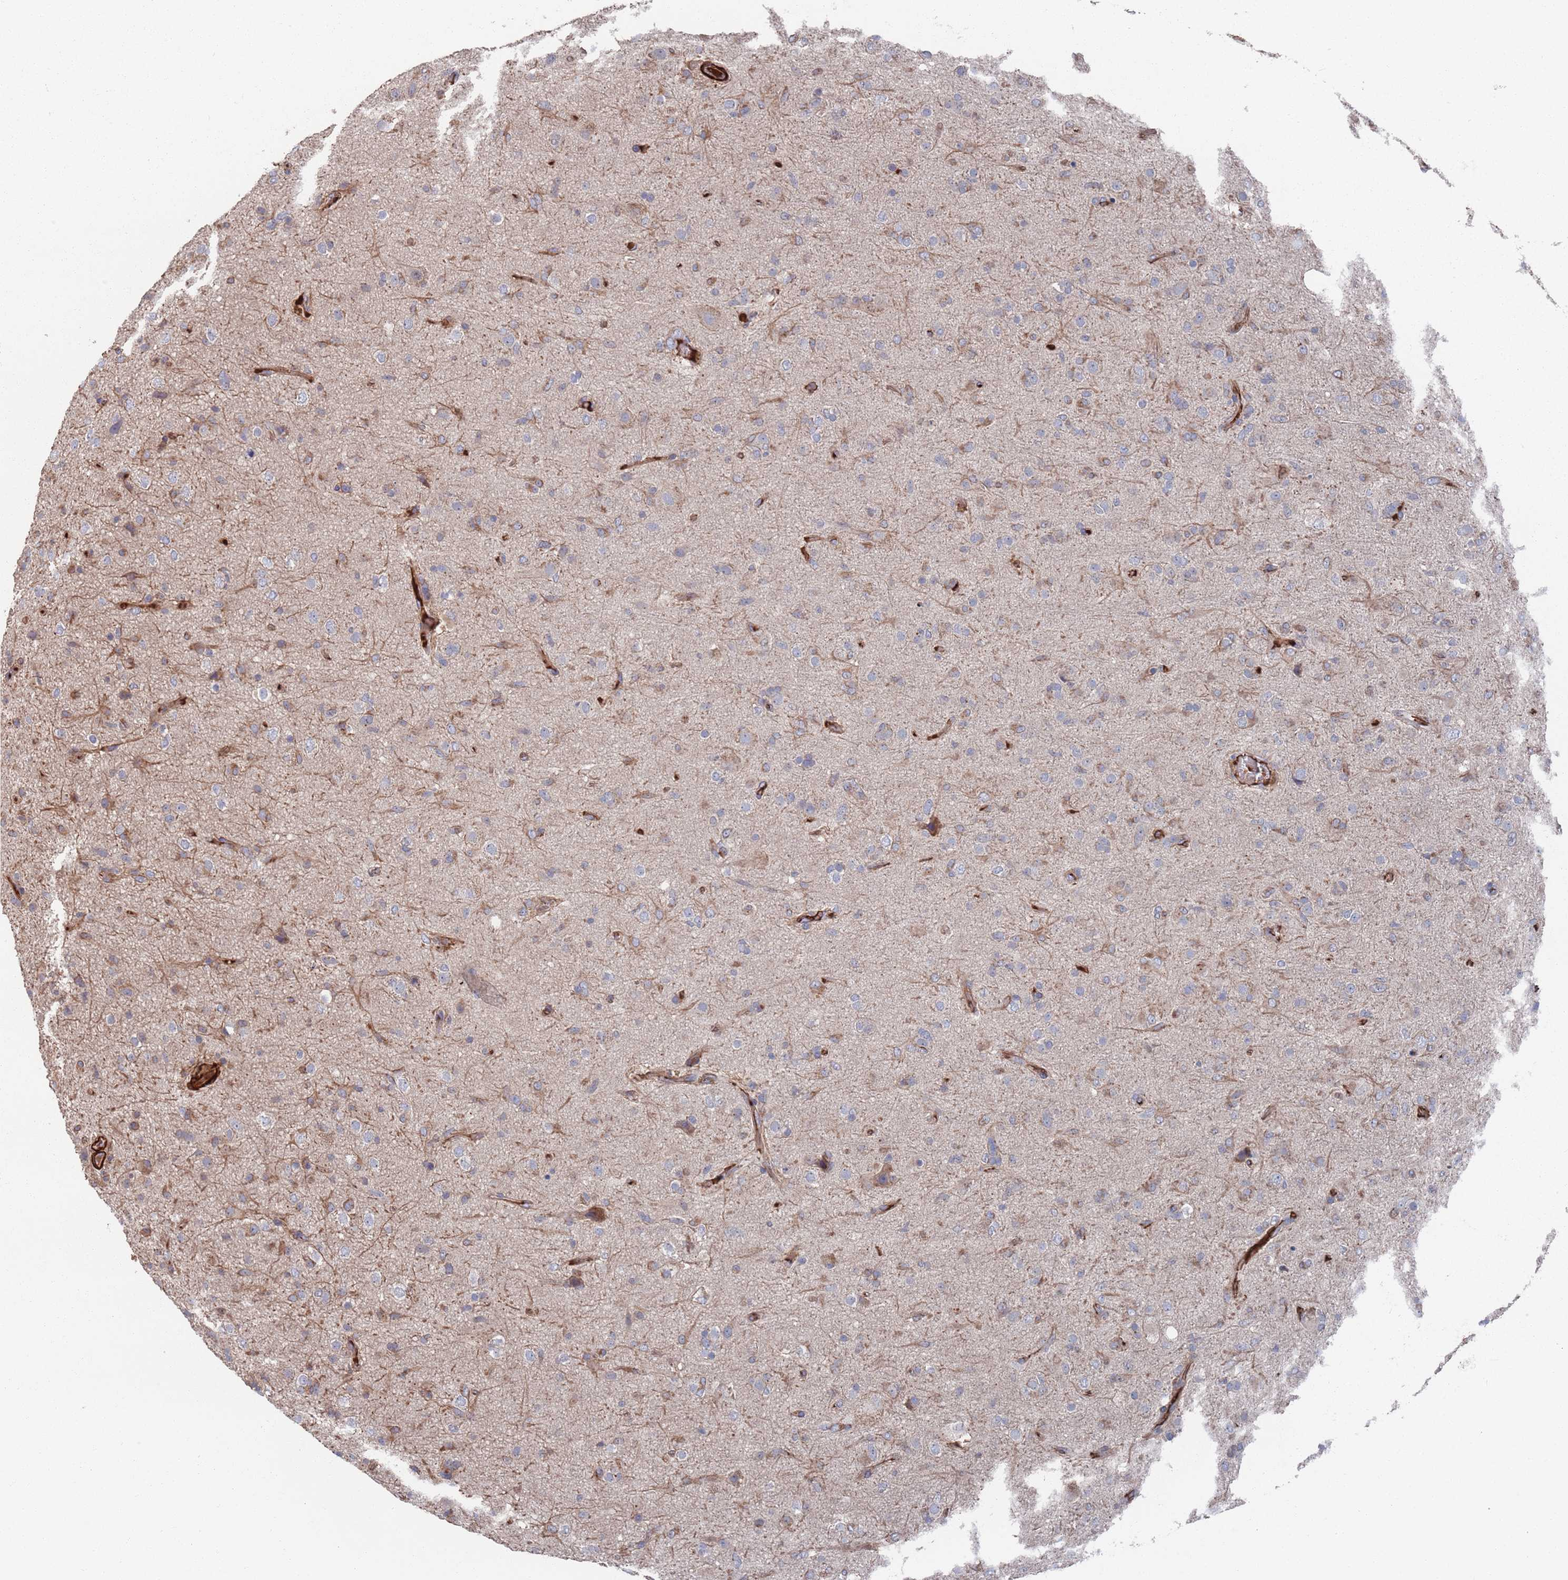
{"staining": {"intensity": "negative", "quantity": "none", "location": "none"}, "tissue": "glioma", "cell_type": "Tumor cells", "image_type": "cancer", "snomed": [{"axis": "morphology", "description": "Glioma, malignant, Low grade"}, {"axis": "topography", "description": "Brain"}], "caption": "Immunohistochemistry (IHC) of low-grade glioma (malignant) reveals no positivity in tumor cells.", "gene": "PLEKHA4", "patient": {"sex": "male", "age": 65}}